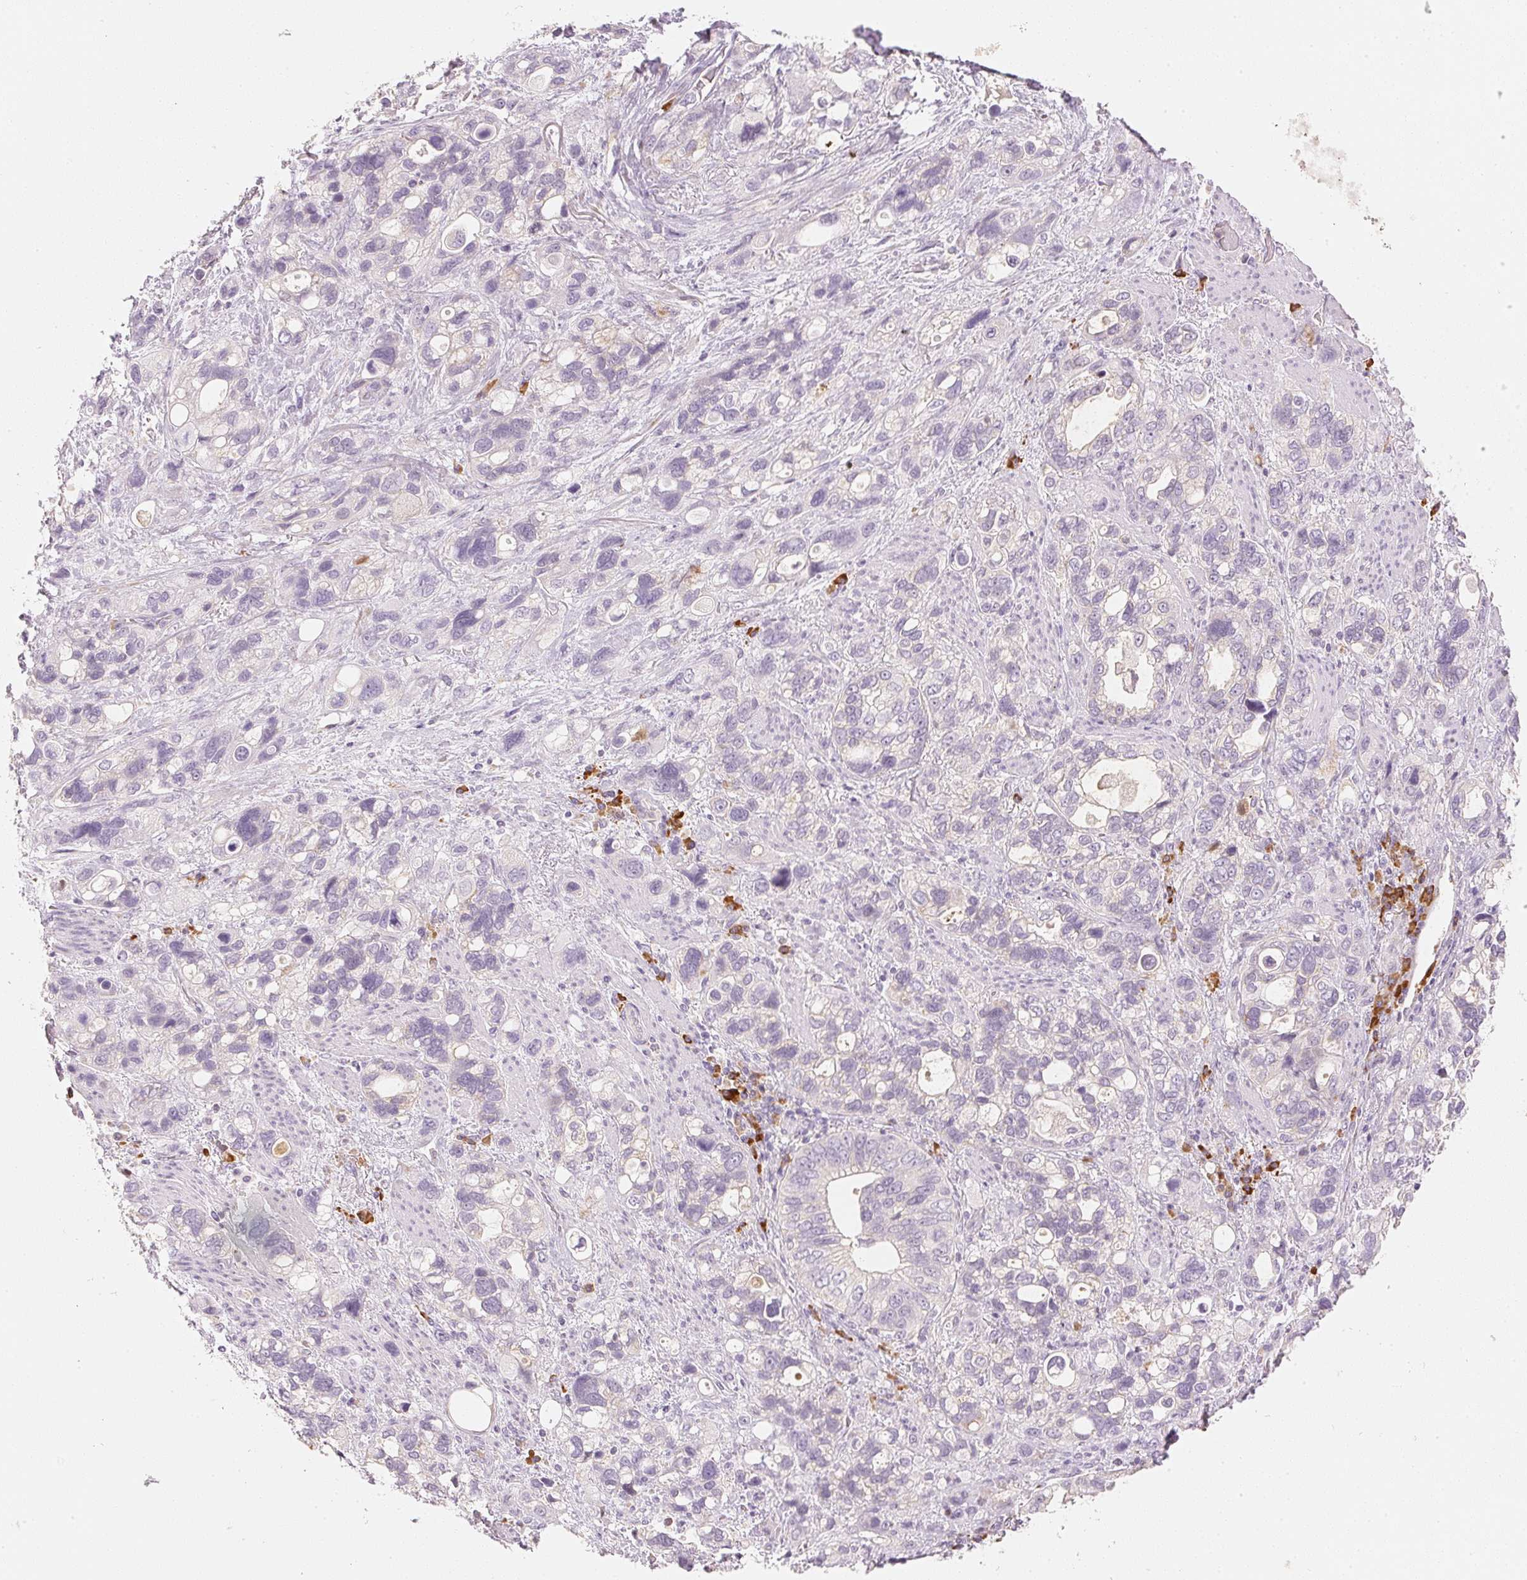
{"staining": {"intensity": "negative", "quantity": "none", "location": "none"}, "tissue": "stomach cancer", "cell_type": "Tumor cells", "image_type": "cancer", "snomed": [{"axis": "morphology", "description": "Adenocarcinoma, NOS"}, {"axis": "topography", "description": "Stomach, upper"}], "caption": "Immunohistochemistry image of neoplastic tissue: stomach adenocarcinoma stained with DAB reveals no significant protein positivity in tumor cells.", "gene": "RMDN2", "patient": {"sex": "female", "age": 81}}